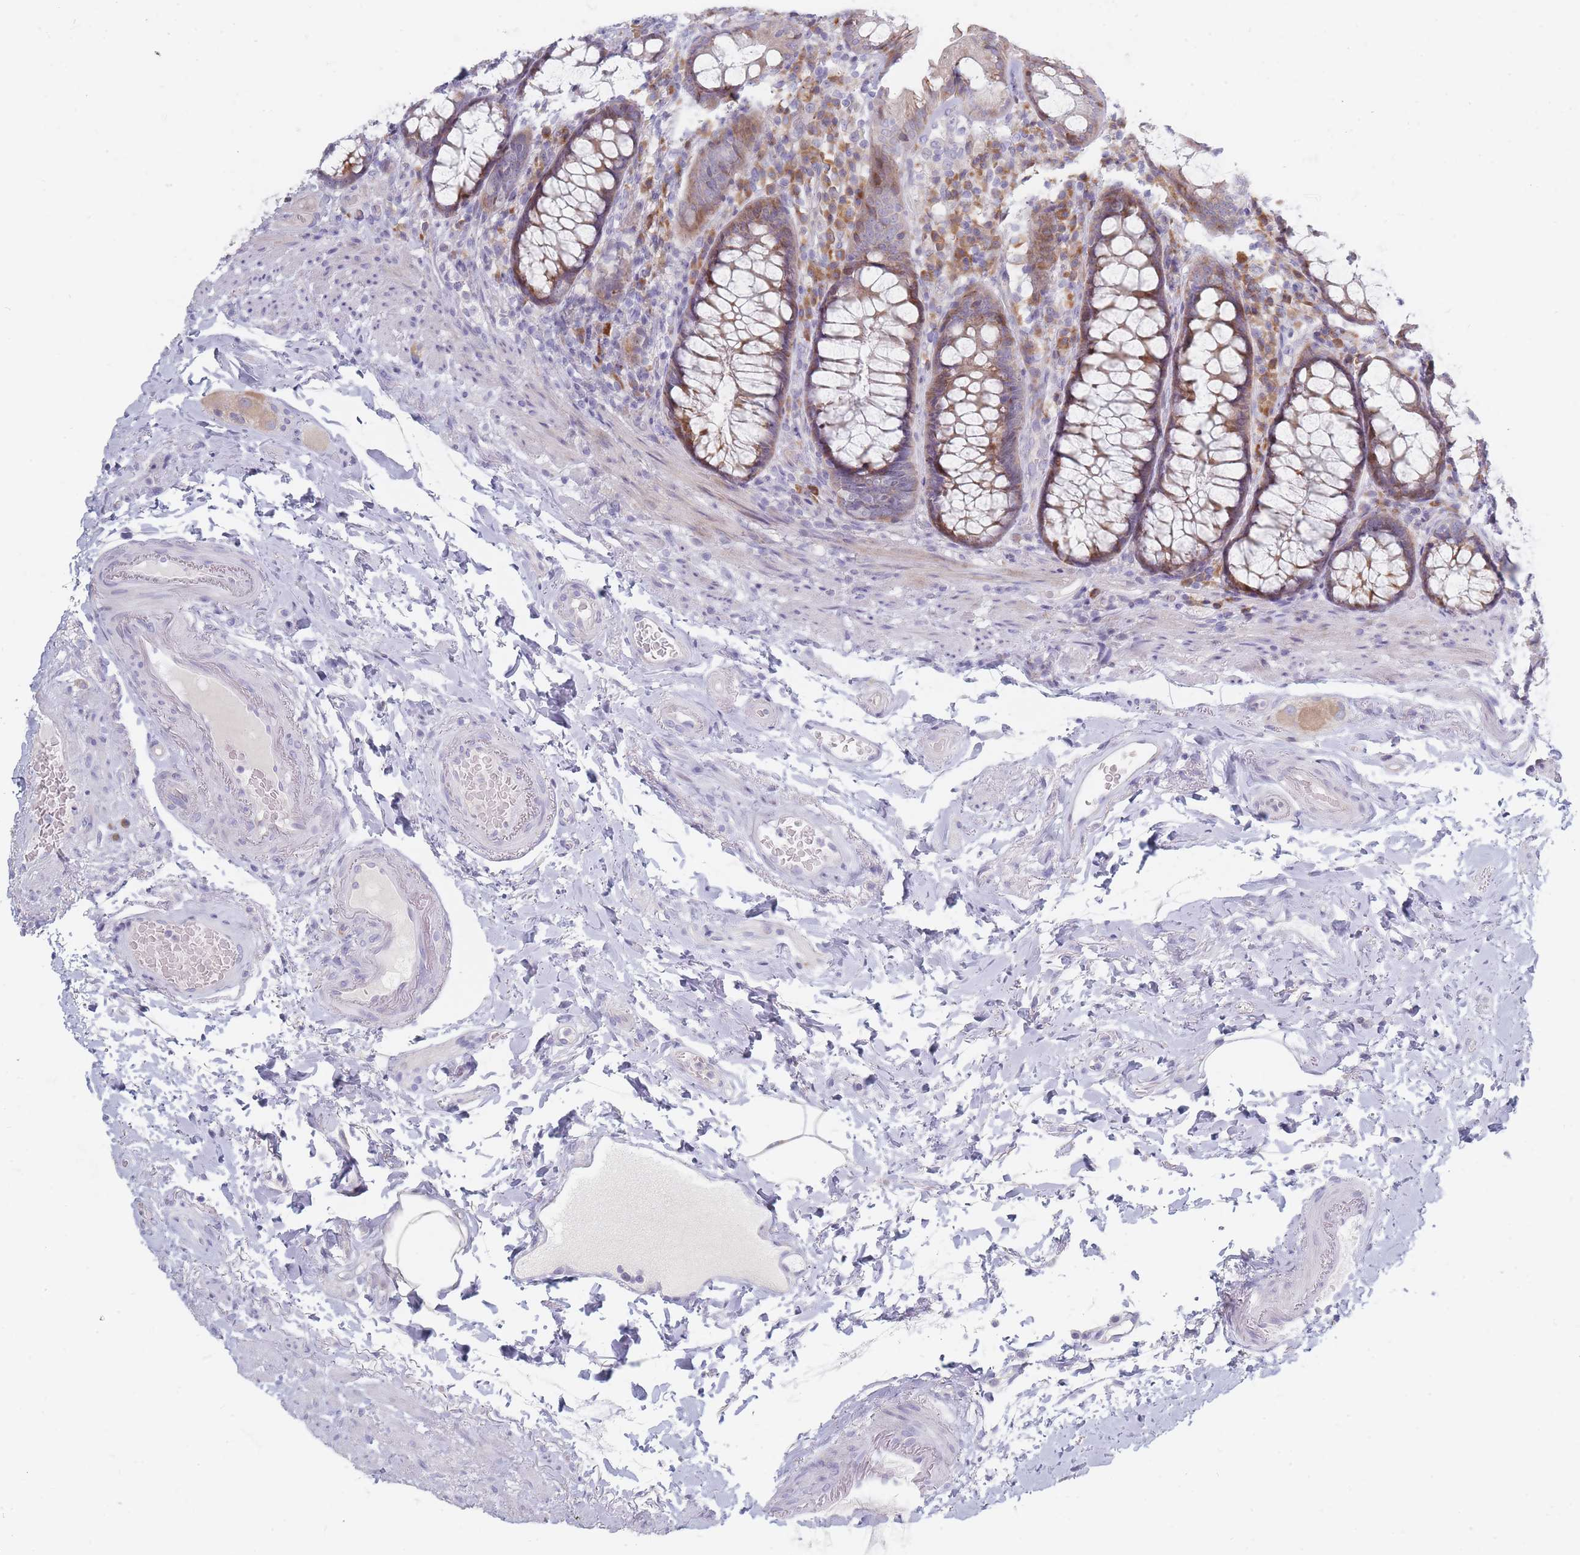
{"staining": {"intensity": "weak", "quantity": "25%-75%", "location": "cytoplasmic/membranous"}, "tissue": "rectum", "cell_type": "Glandular cells", "image_type": "normal", "snomed": [{"axis": "morphology", "description": "Normal tissue, NOS"}, {"axis": "topography", "description": "Rectum"}], "caption": "IHC of benign human rectum reveals low levels of weak cytoplasmic/membranous staining in about 25%-75% of glandular cells.", "gene": "SPATS1", "patient": {"sex": "male", "age": 83}}